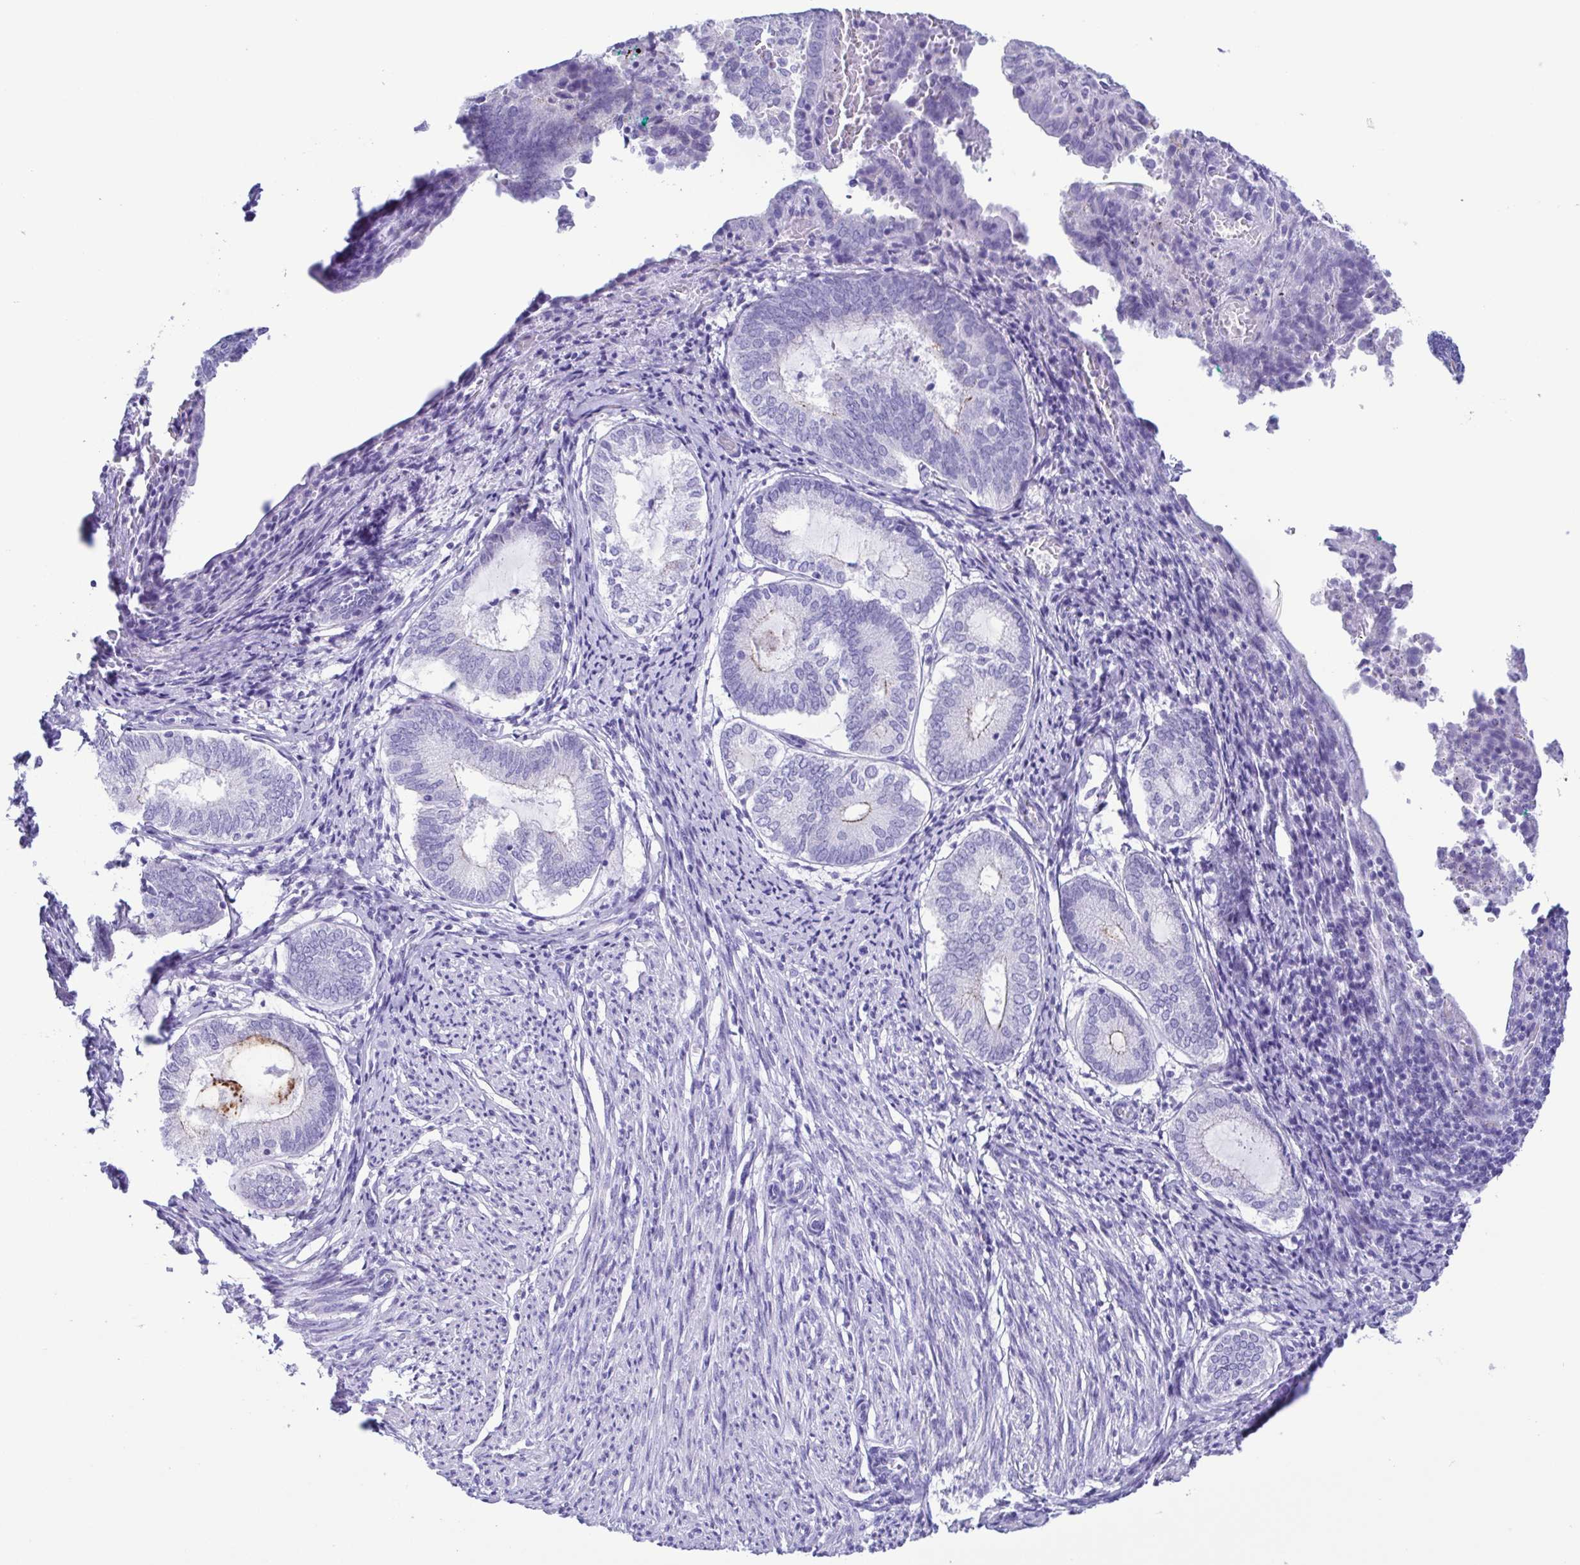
{"staining": {"intensity": "negative", "quantity": "none", "location": "none"}, "tissue": "endometrium", "cell_type": "Cells in endometrial stroma", "image_type": "normal", "snomed": [{"axis": "morphology", "description": "Normal tissue, NOS"}, {"axis": "topography", "description": "Endometrium"}], "caption": "IHC of normal human endometrium reveals no expression in cells in endometrial stroma.", "gene": "TSPY10", "patient": {"sex": "female", "age": 50}}